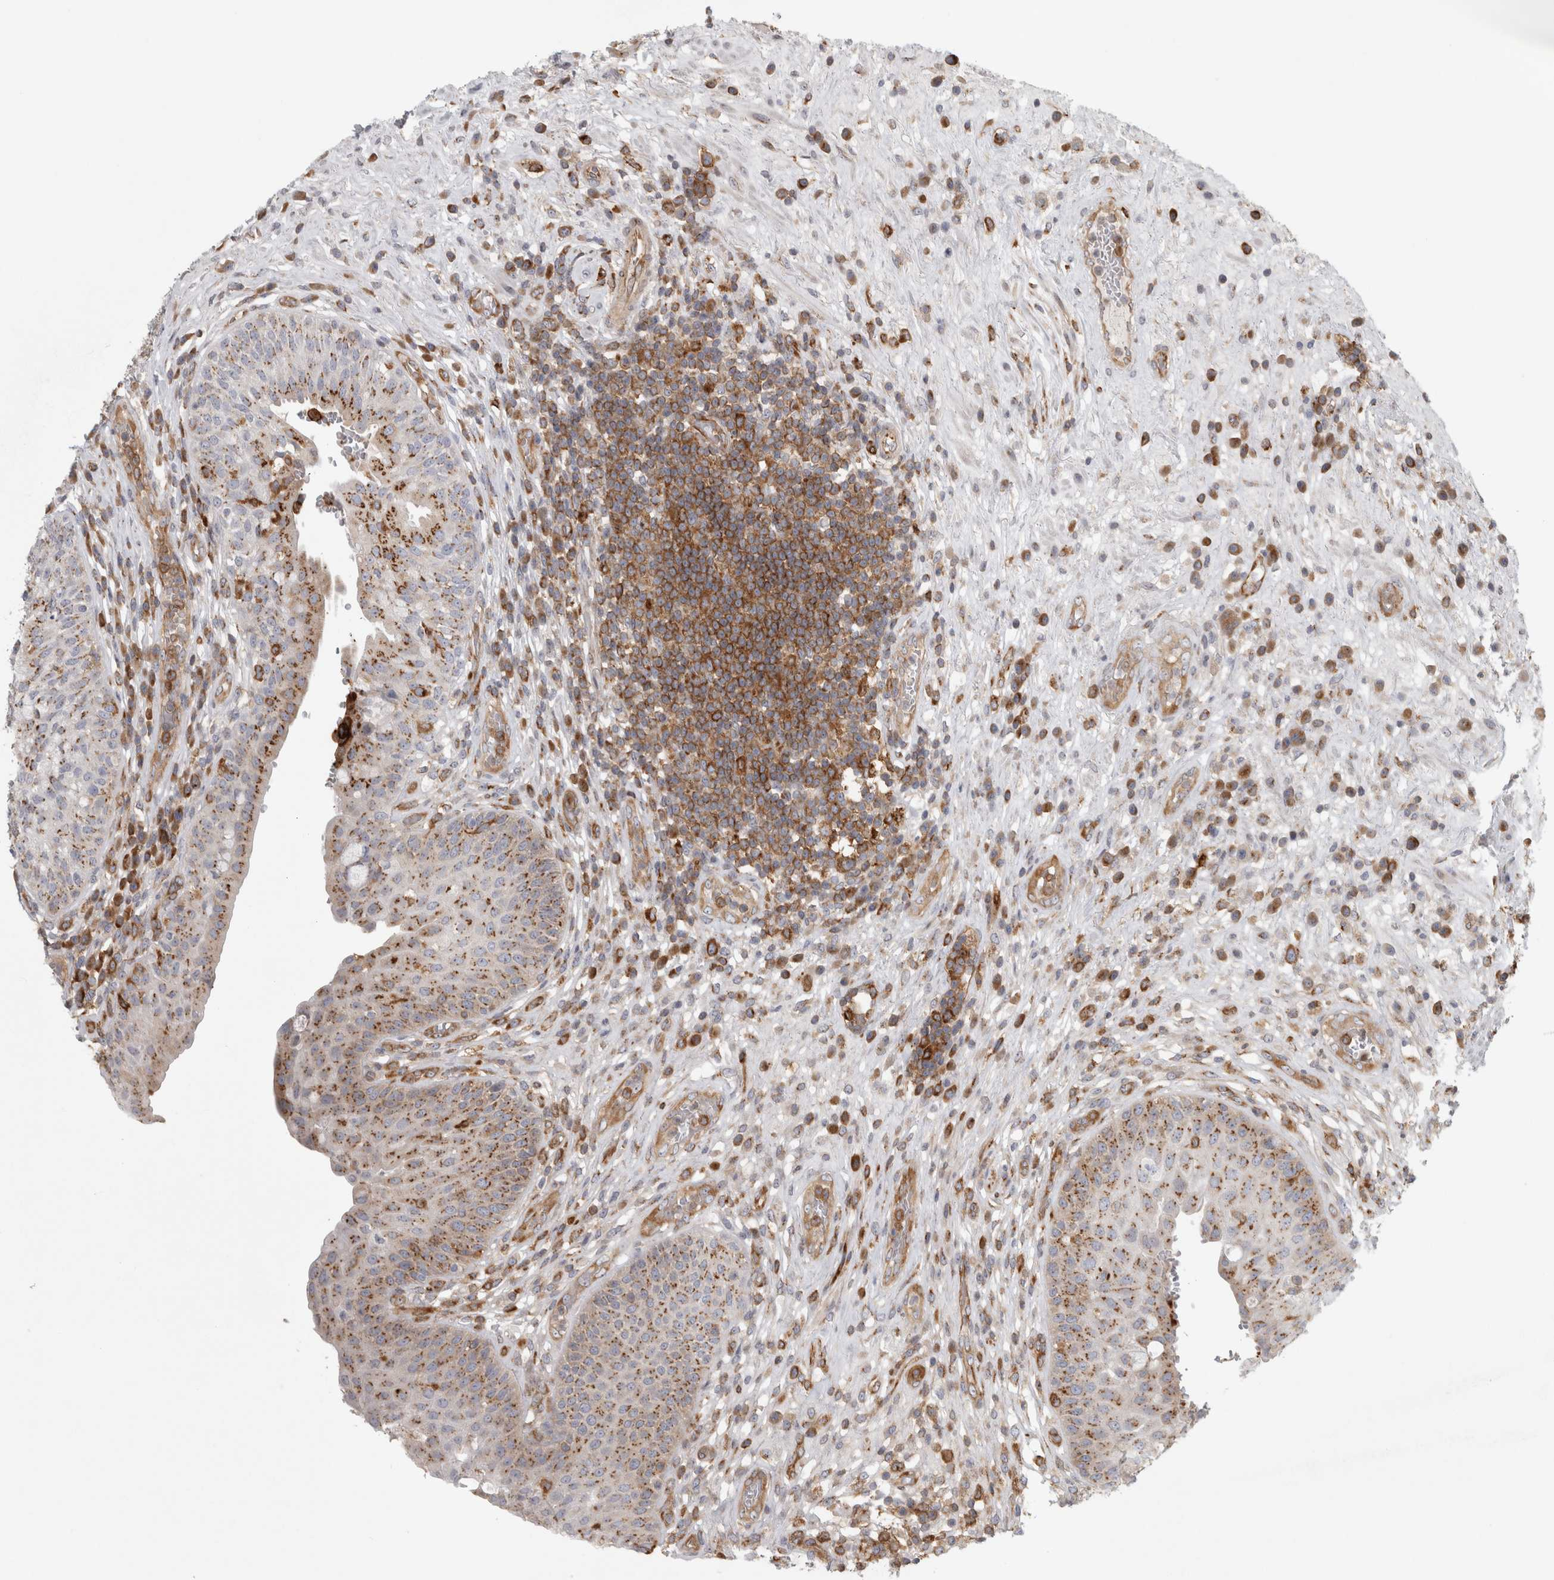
{"staining": {"intensity": "moderate", "quantity": "25%-75%", "location": "cytoplasmic/membranous"}, "tissue": "urinary bladder", "cell_type": "Urothelial cells", "image_type": "normal", "snomed": [{"axis": "morphology", "description": "Normal tissue, NOS"}, {"axis": "topography", "description": "Urinary bladder"}], "caption": "IHC photomicrograph of normal urinary bladder: human urinary bladder stained using immunohistochemistry (IHC) demonstrates medium levels of moderate protein expression localized specifically in the cytoplasmic/membranous of urothelial cells, appearing as a cytoplasmic/membranous brown color.", "gene": "PEX6", "patient": {"sex": "female", "age": 62}}